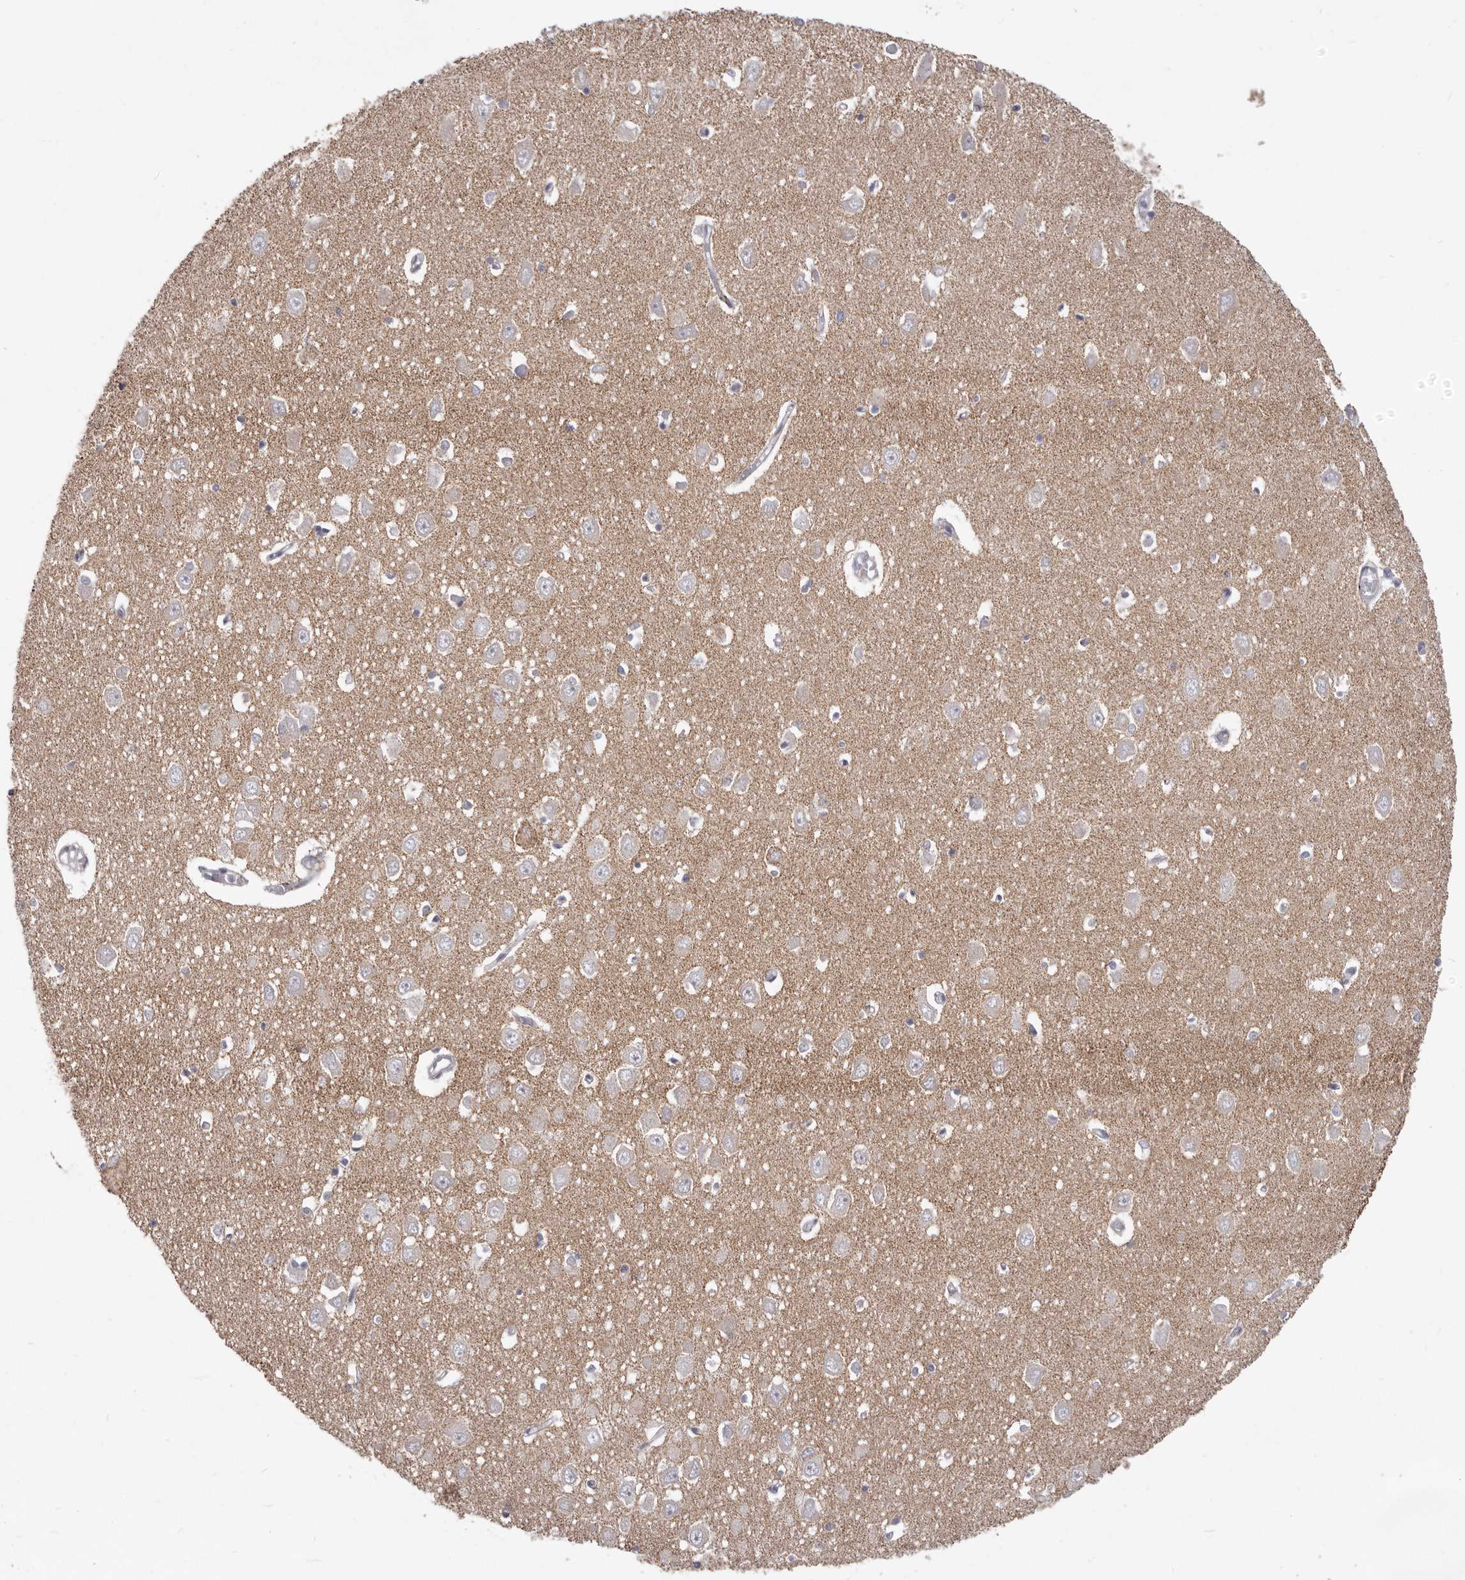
{"staining": {"intensity": "negative", "quantity": "none", "location": "none"}, "tissue": "hippocampus", "cell_type": "Glial cells", "image_type": "normal", "snomed": [{"axis": "morphology", "description": "Normal tissue, NOS"}, {"axis": "topography", "description": "Hippocampus"}], "caption": "A high-resolution photomicrograph shows immunohistochemistry (IHC) staining of benign hippocampus, which demonstrates no significant positivity in glial cells. (Brightfield microscopy of DAB immunohistochemistry at high magnification).", "gene": "PRMT2", "patient": {"sex": "male", "age": 70}}